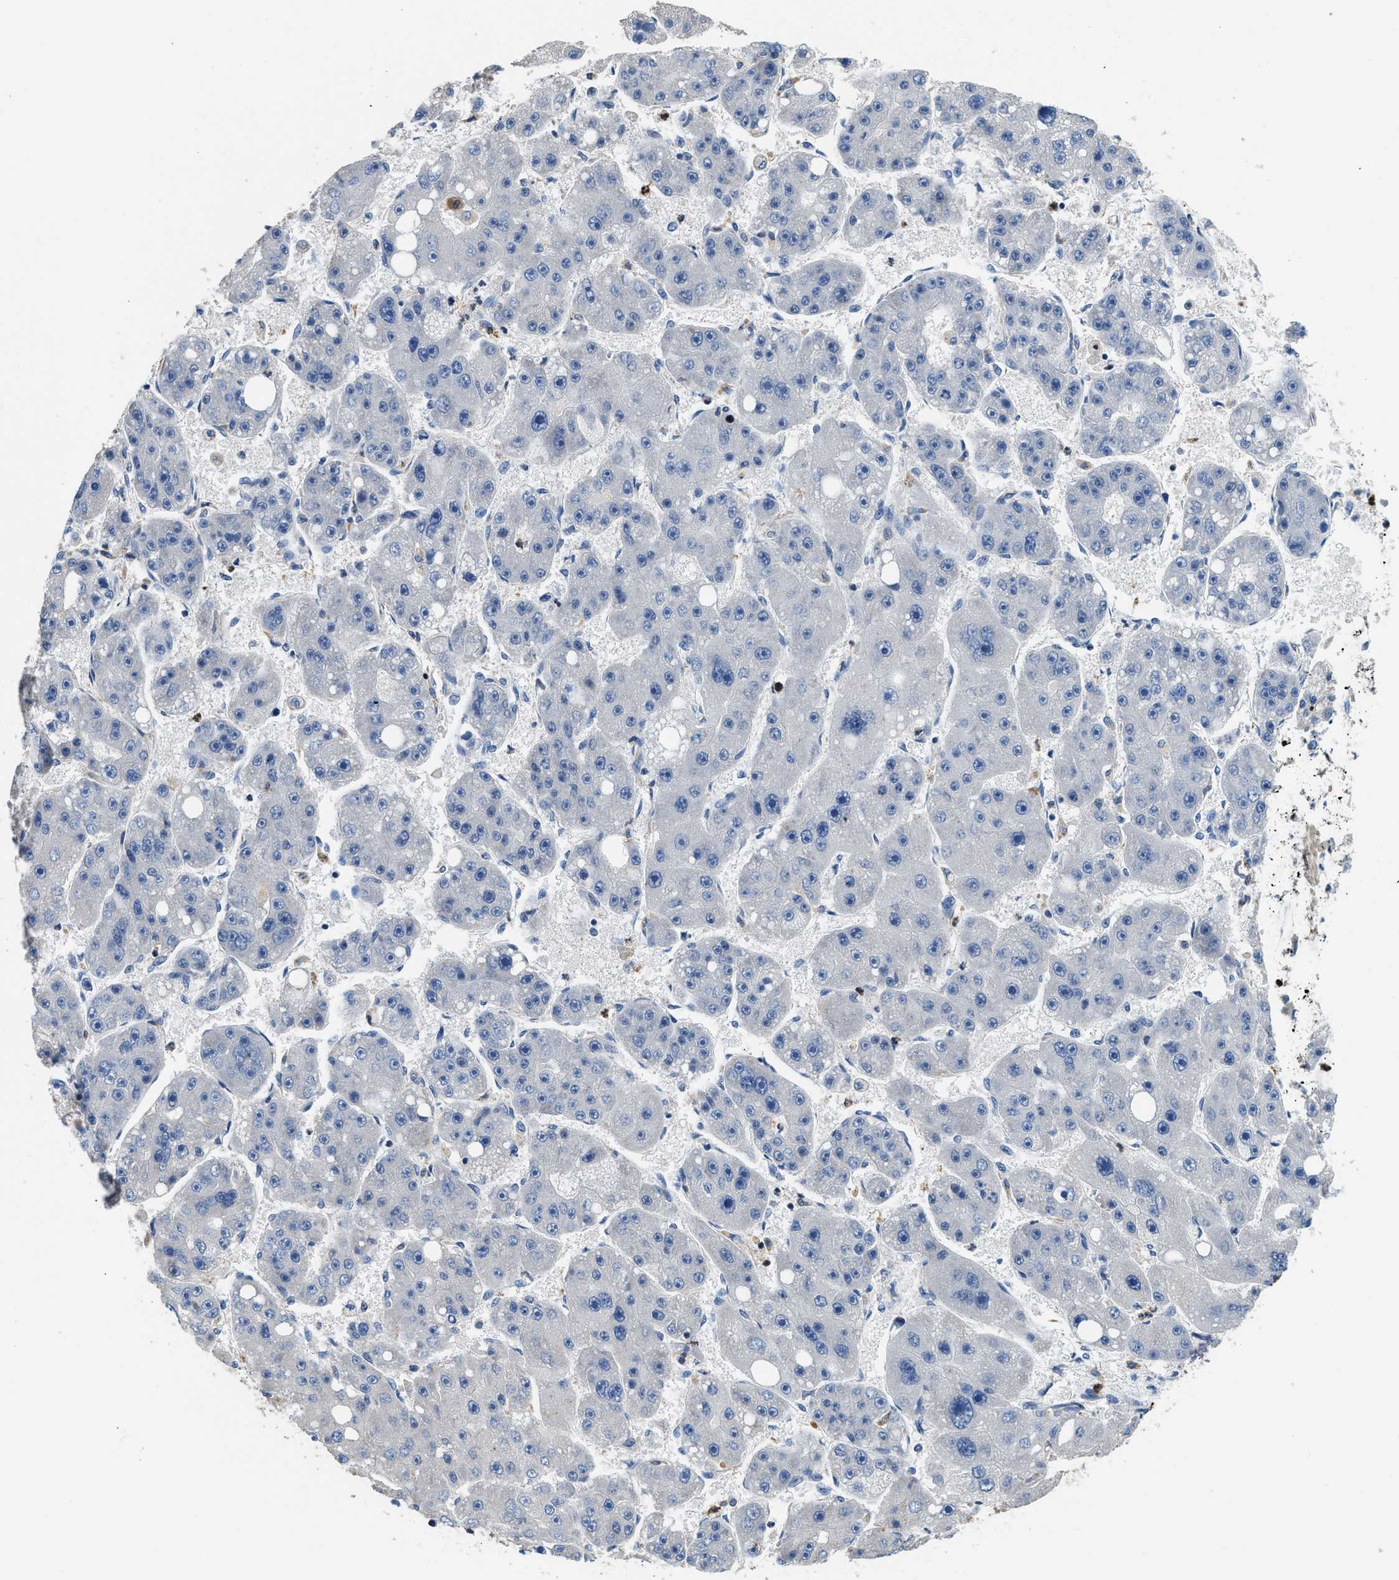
{"staining": {"intensity": "negative", "quantity": "none", "location": "none"}, "tissue": "liver cancer", "cell_type": "Tumor cells", "image_type": "cancer", "snomed": [{"axis": "morphology", "description": "Carcinoma, Hepatocellular, NOS"}, {"axis": "topography", "description": "Liver"}], "caption": "The immunohistochemistry (IHC) histopathology image has no significant staining in tumor cells of liver hepatocellular carcinoma tissue. (DAB (3,3'-diaminobenzidine) immunohistochemistry (IHC) with hematoxylin counter stain).", "gene": "TOX", "patient": {"sex": "female", "age": 61}}